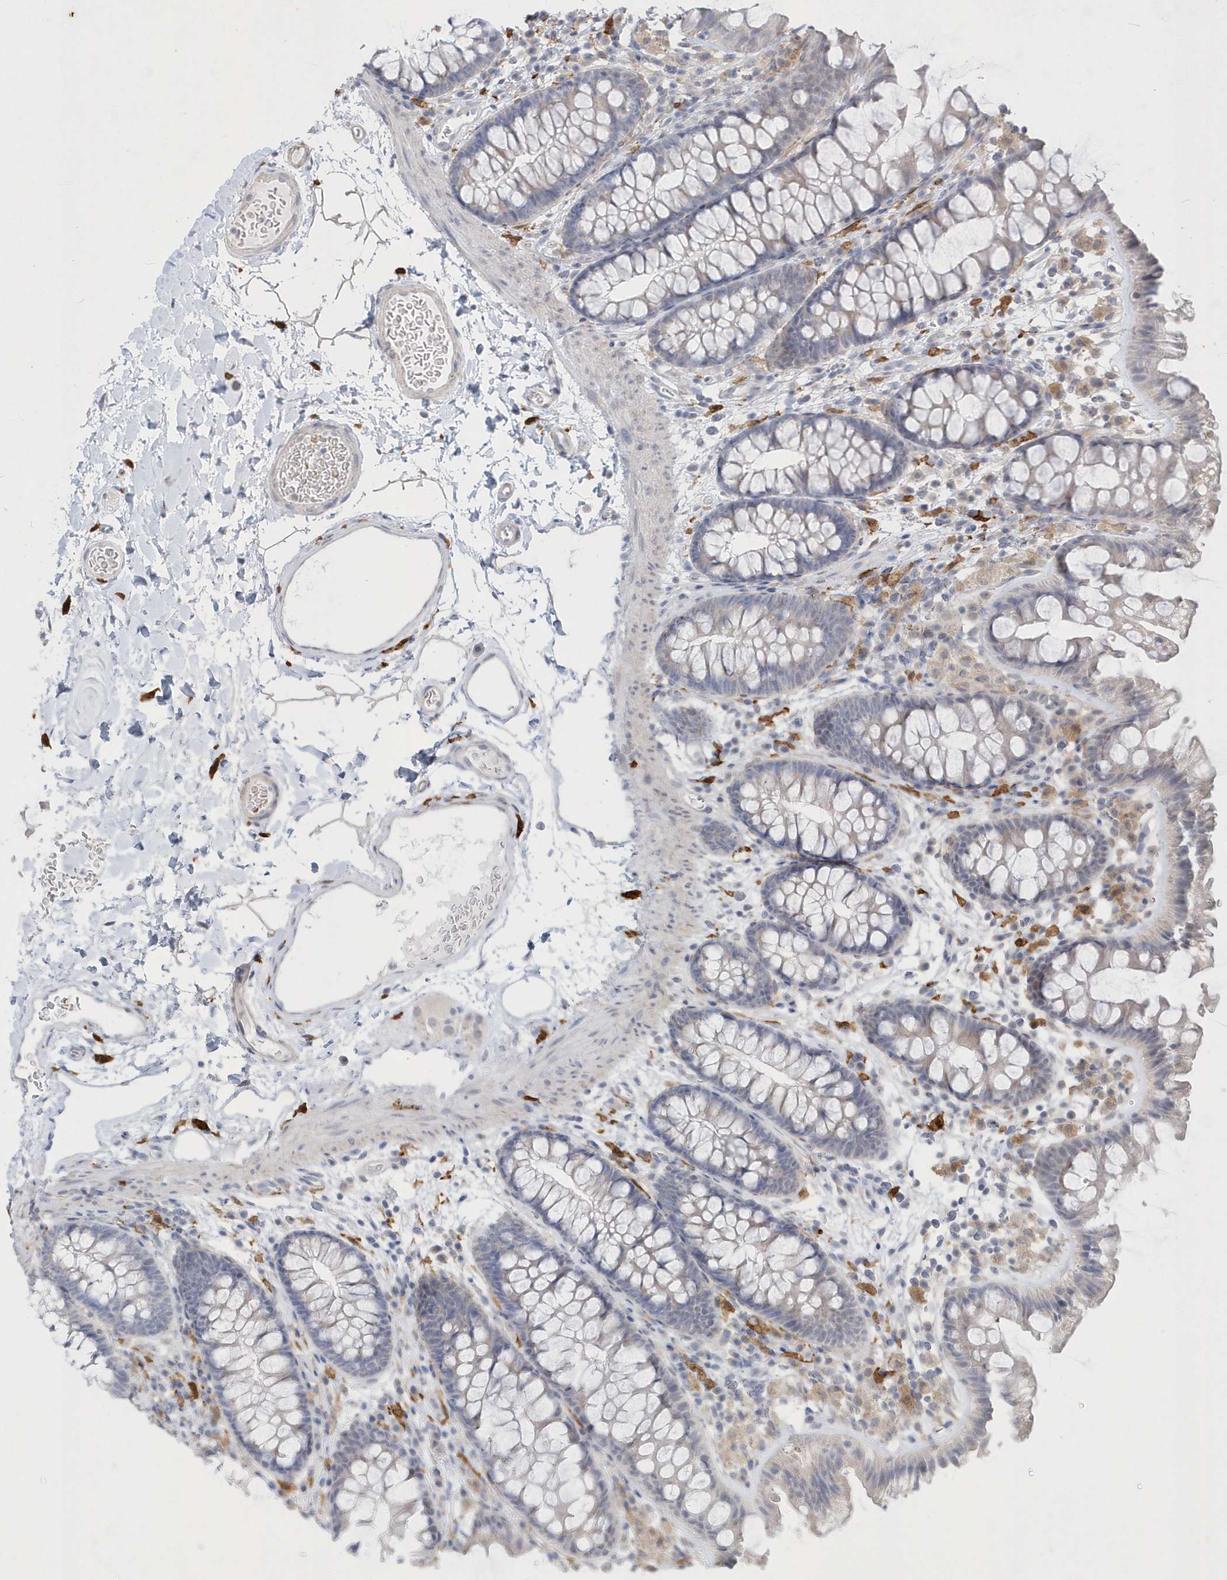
{"staining": {"intensity": "negative", "quantity": "none", "location": "none"}, "tissue": "colon", "cell_type": "Endothelial cells", "image_type": "normal", "snomed": [{"axis": "morphology", "description": "Normal tissue, NOS"}, {"axis": "topography", "description": "Colon"}], "caption": "Histopathology image shows no significant protein staining in endothelial cells of unremarkable colon.", "gene": "TSPEAR", "patient": {"sex": "female", "age": 62}}